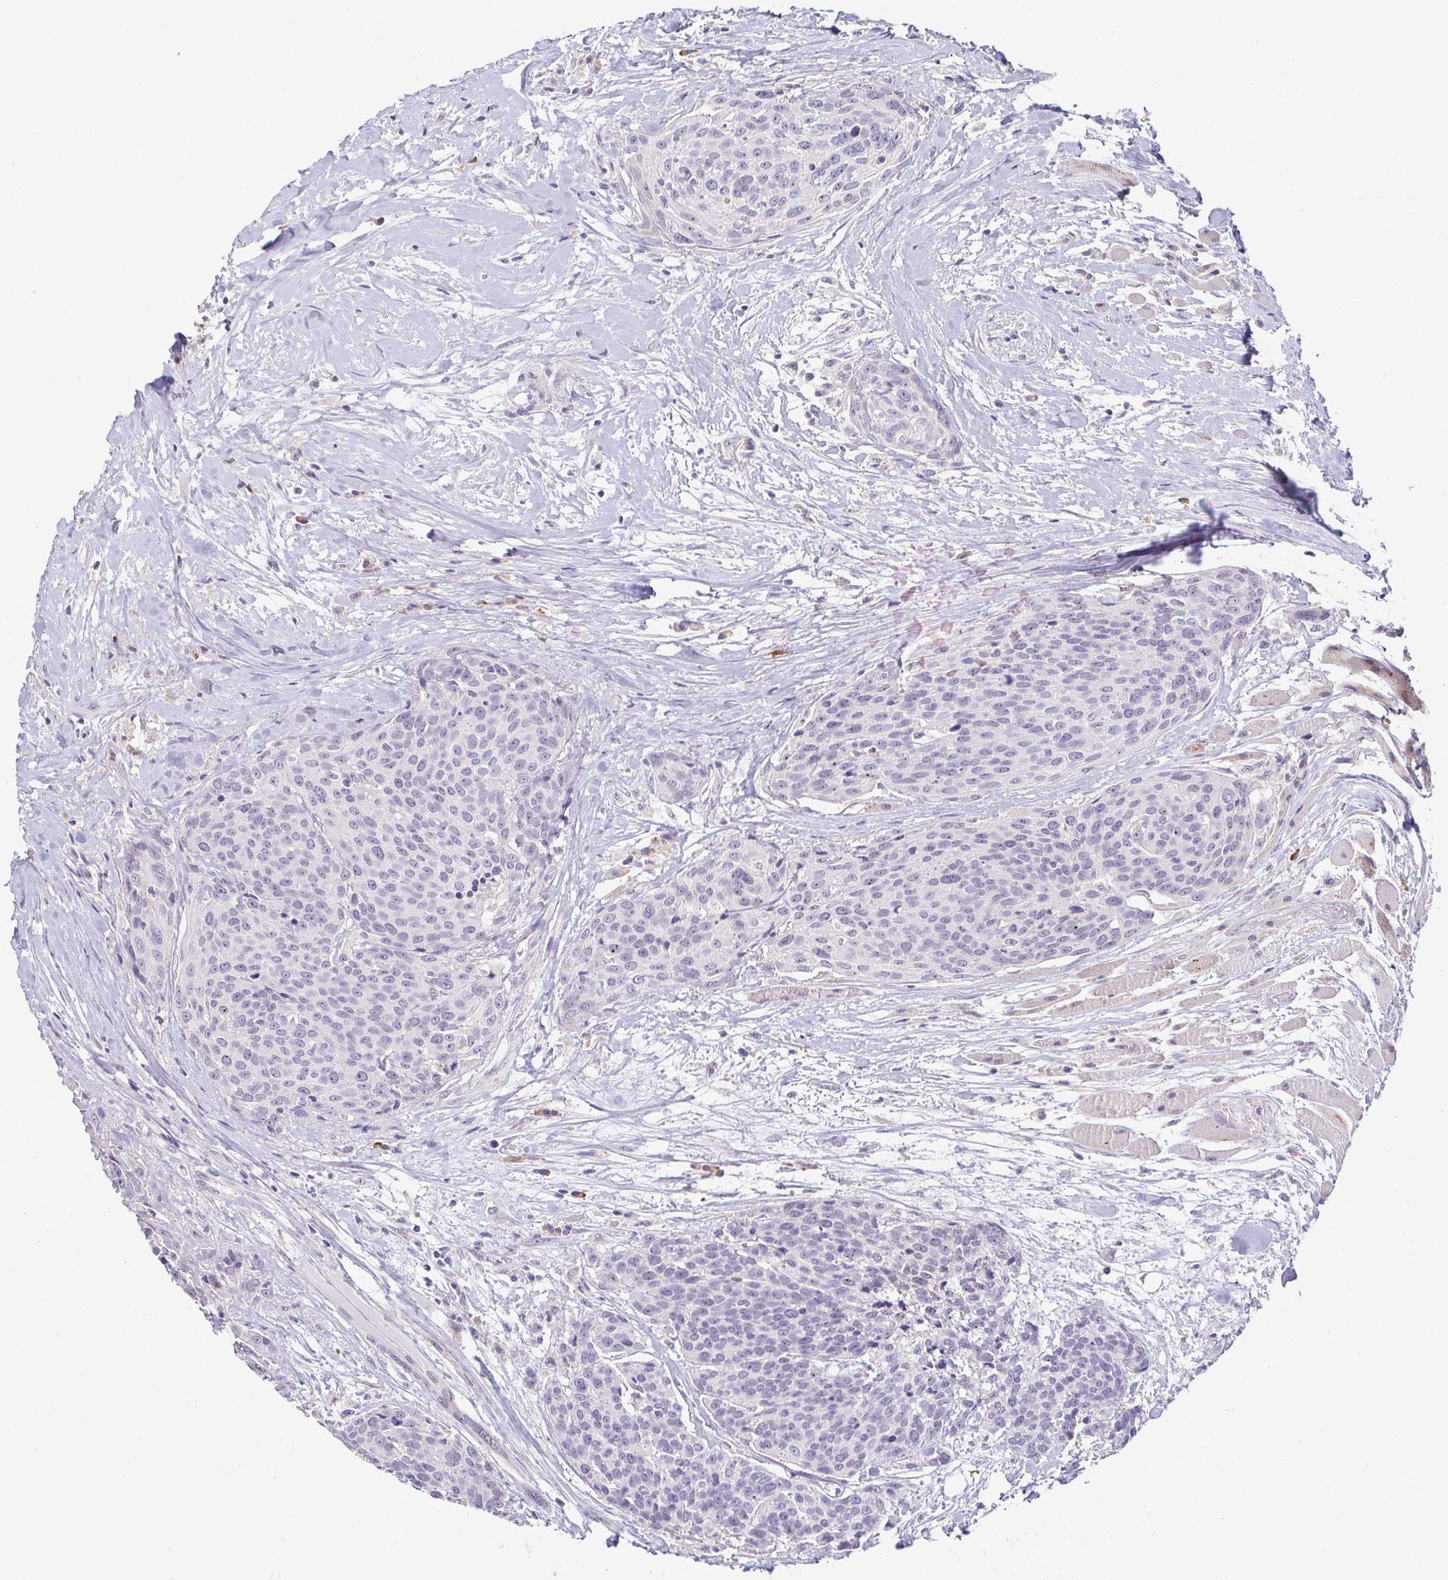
{"staining": {"intensity": "negative", "quantity": "none", "location": "none"}, "tissue": "head and neck cancer", "cell_type": "Tumor cells", "image_type": "cancer", "snomed": [{"axis": "morphology", "description": "Squamous cell carcinoma, NOS"}, {"axis": "topography", "description": "Oral tissue"}, {"axis": "topography", "description": "Head-Neck"}], "caption": "Tumor cells show no significant expression in head and neck cancer. (DAB (3,3'-diaminobenzidine) IHC with hematoxylin counter stain).", "gene": "DDN", "patient": {"sex": "male", "age": 64}}